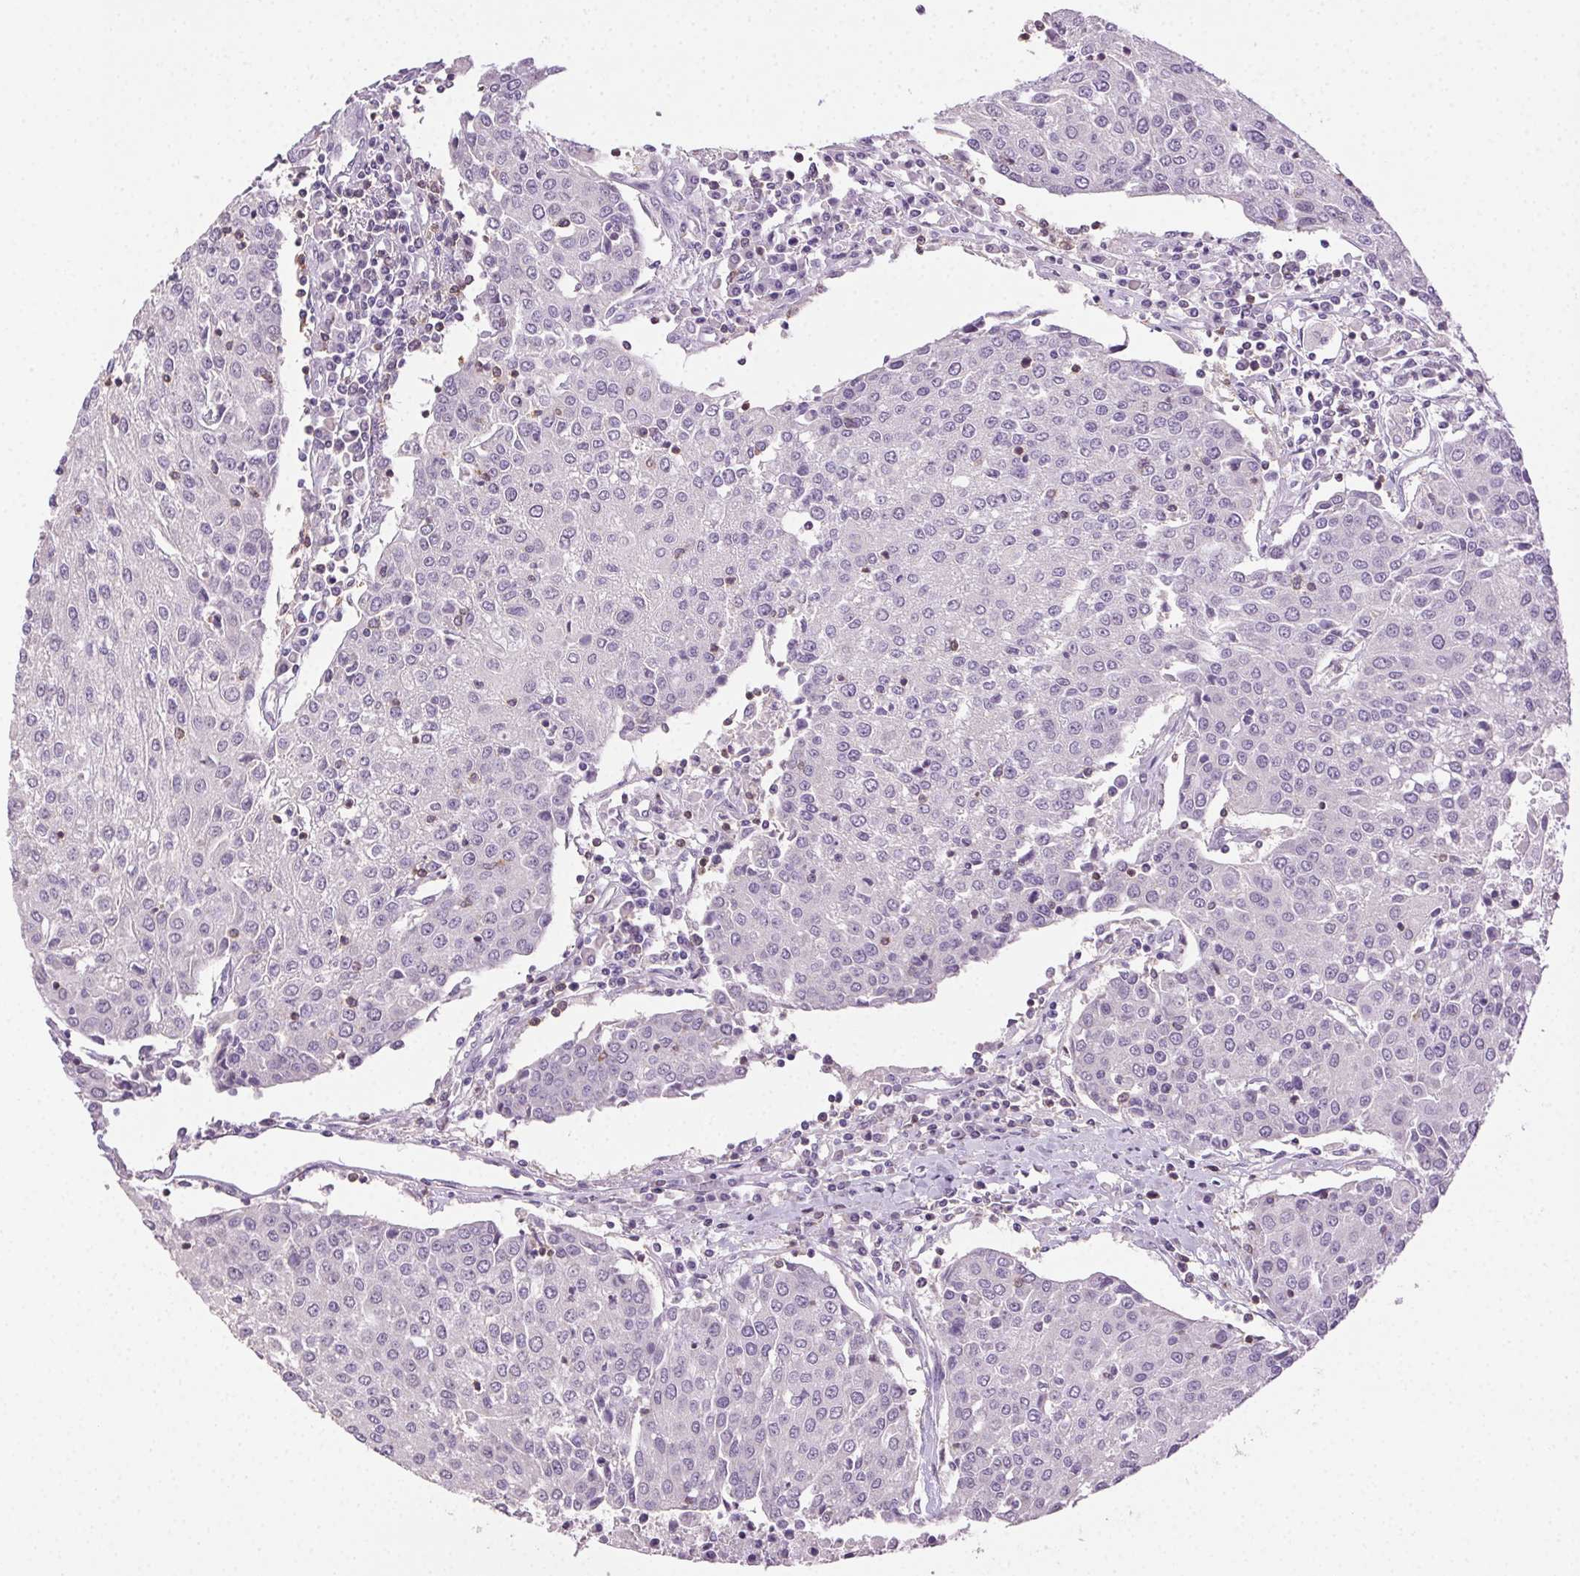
{"staining": {"intensity": "negative", "quantity": "none", "location": "none"}, "tissue": "urothelial cancer", "cell_type": "Tumor cells", "image_type": "cancer", "snomed": [{"axis": "morphology", "description": "Urothelial carcinoma, High grade"}, {"axis": "topography", "description": "Urinary bladder"}], "caption": "A photomicrograph of urothelial carcinoma (high-grade) stained for a protein demonstrates no brown staining in tumor cells.", "gene": "AKAP5", "patient": {"sex": "female", "age": 85}}